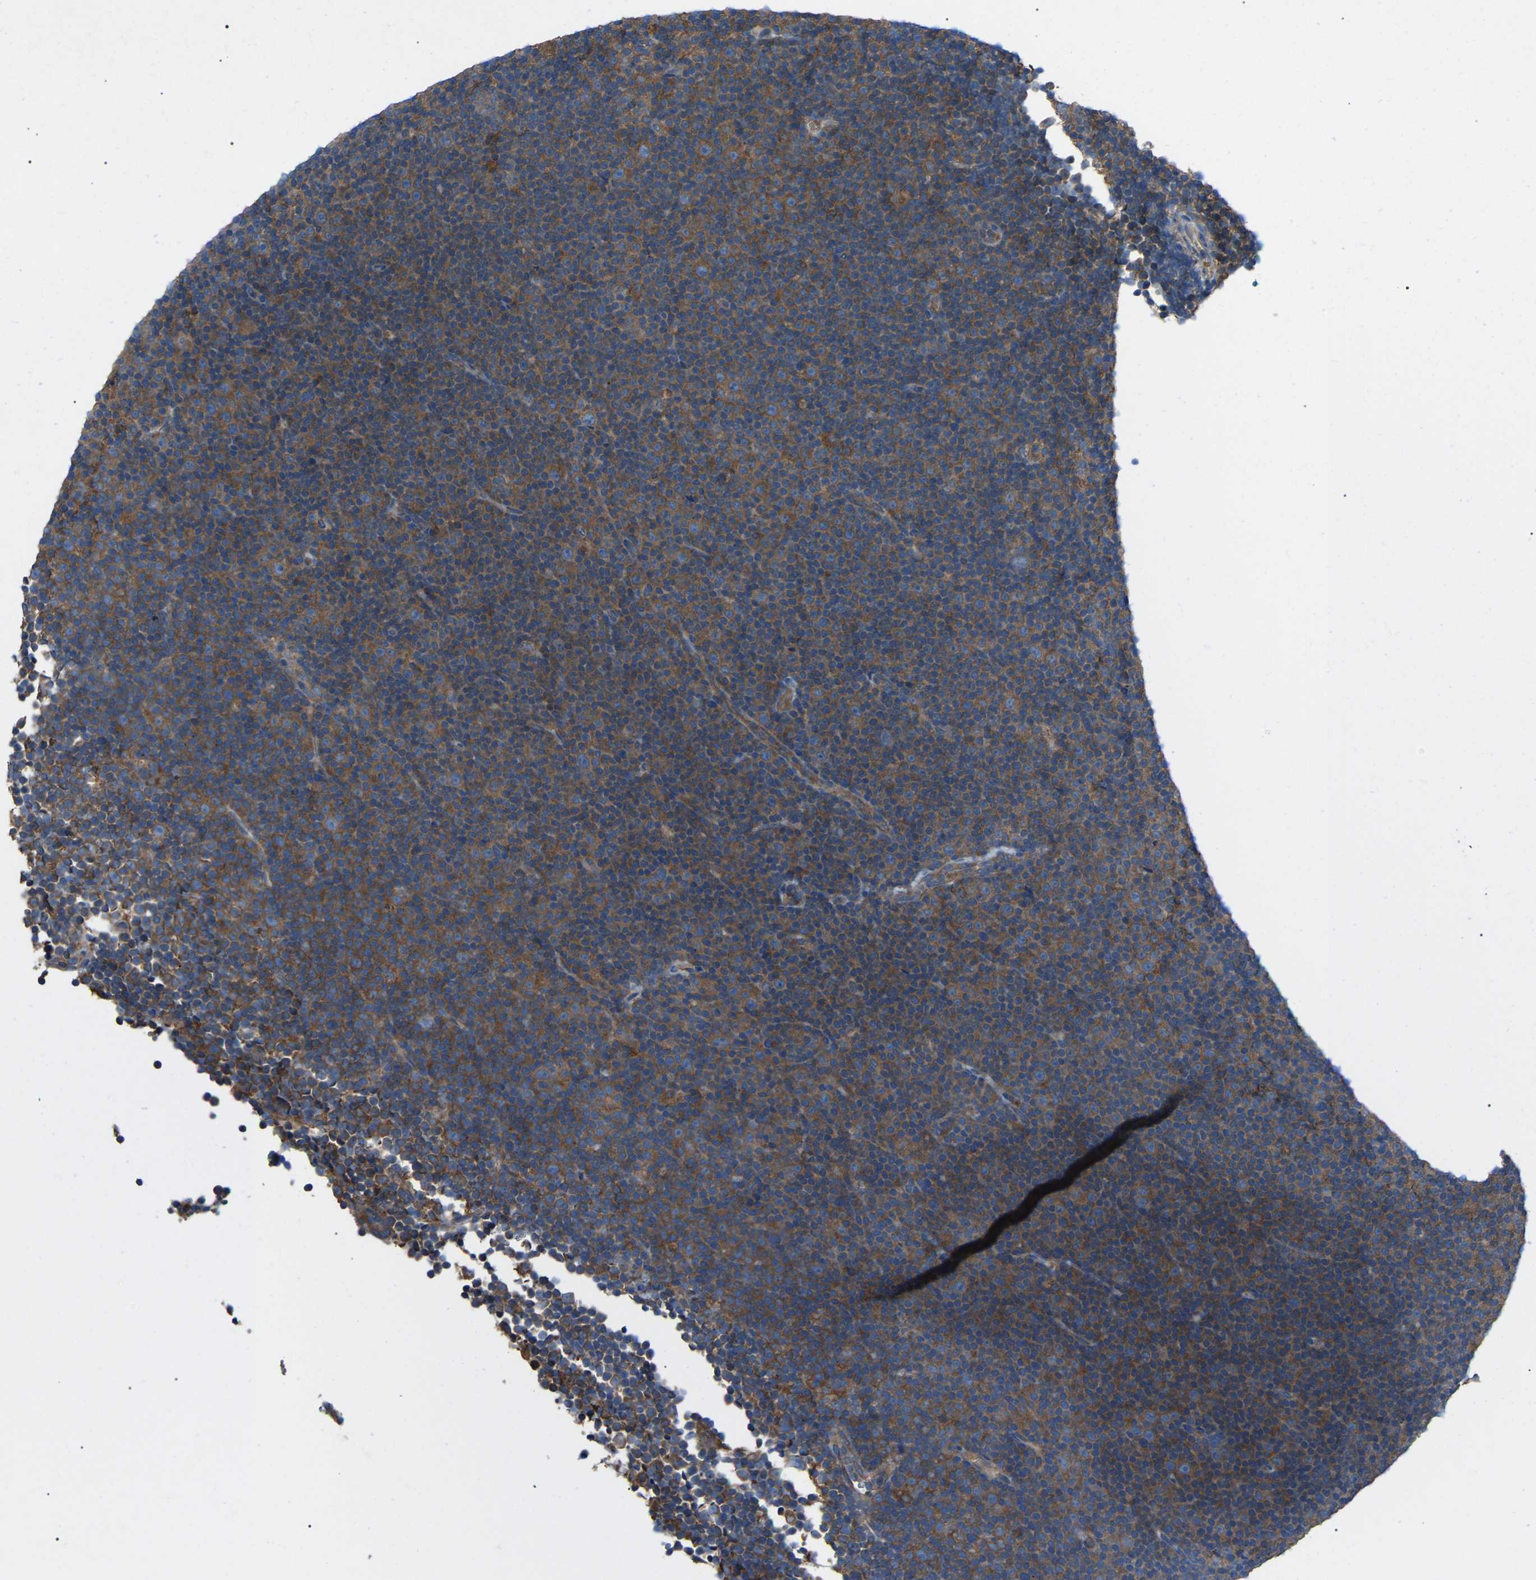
{"staining": {"intensity": "moderate", "quantity": ">75%", "location": "cytoplasmic/membranous"}, "tissue": "lymphoma", "cell_type": "Tumor cells", "image_type": "cancer", "snomed": [{"axis": "morphology", "description": "Malignant lymphoma, non-Hodgkin's type, Low grade"}, {"axis": "topography", "description": "Lymph node"}], "caption": "A micrograph showing moderate cytoplasmic/membranous staining in approximately >75% of tumor cells in low-grade malignant lymphoma, non-Hodgkin's type, as visualized by brown immunohistochemical staining.", "gene": "AIMP1", "patient": {"sex": "female", "age": 67}}